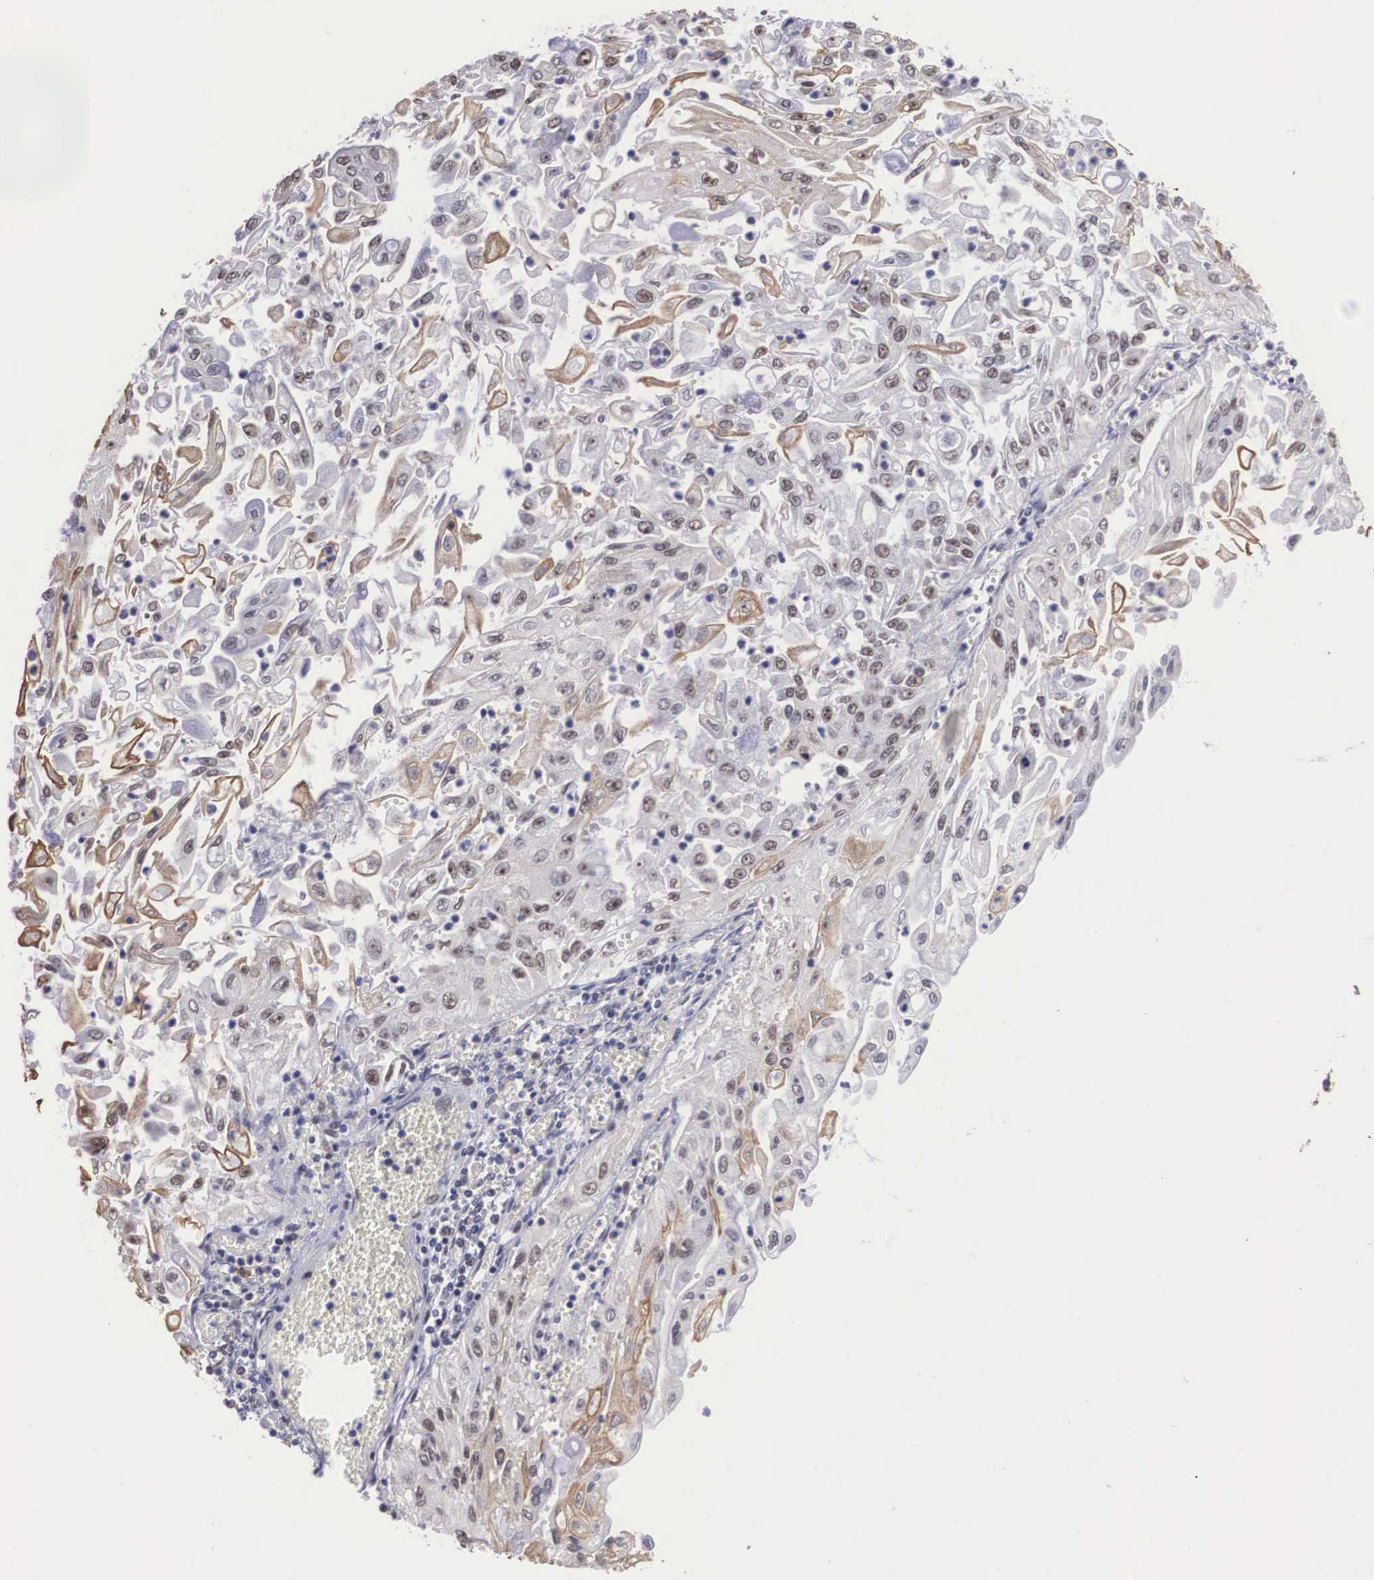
{"staining": {"intensity": "weak", "quantity": ">75%", "location": "nuclear"}, "tissue": "endometrial cancer", "cell_type": "Tumor cells", "image_type": "cancer", "snomed": [{"axis": "morphology", "description": "Adenocarcinoma, NOS"}, {"axis": "topography", "description": "Endometrium"}], "caption": "Immunohistochemical staining of human endometrial cancer (adenocarcinoma) displays weak nuclear protein positivity in about >75% of tumor cells.", "gene": "ZNF275", "patient": {"sex": "female", "age": 75}}